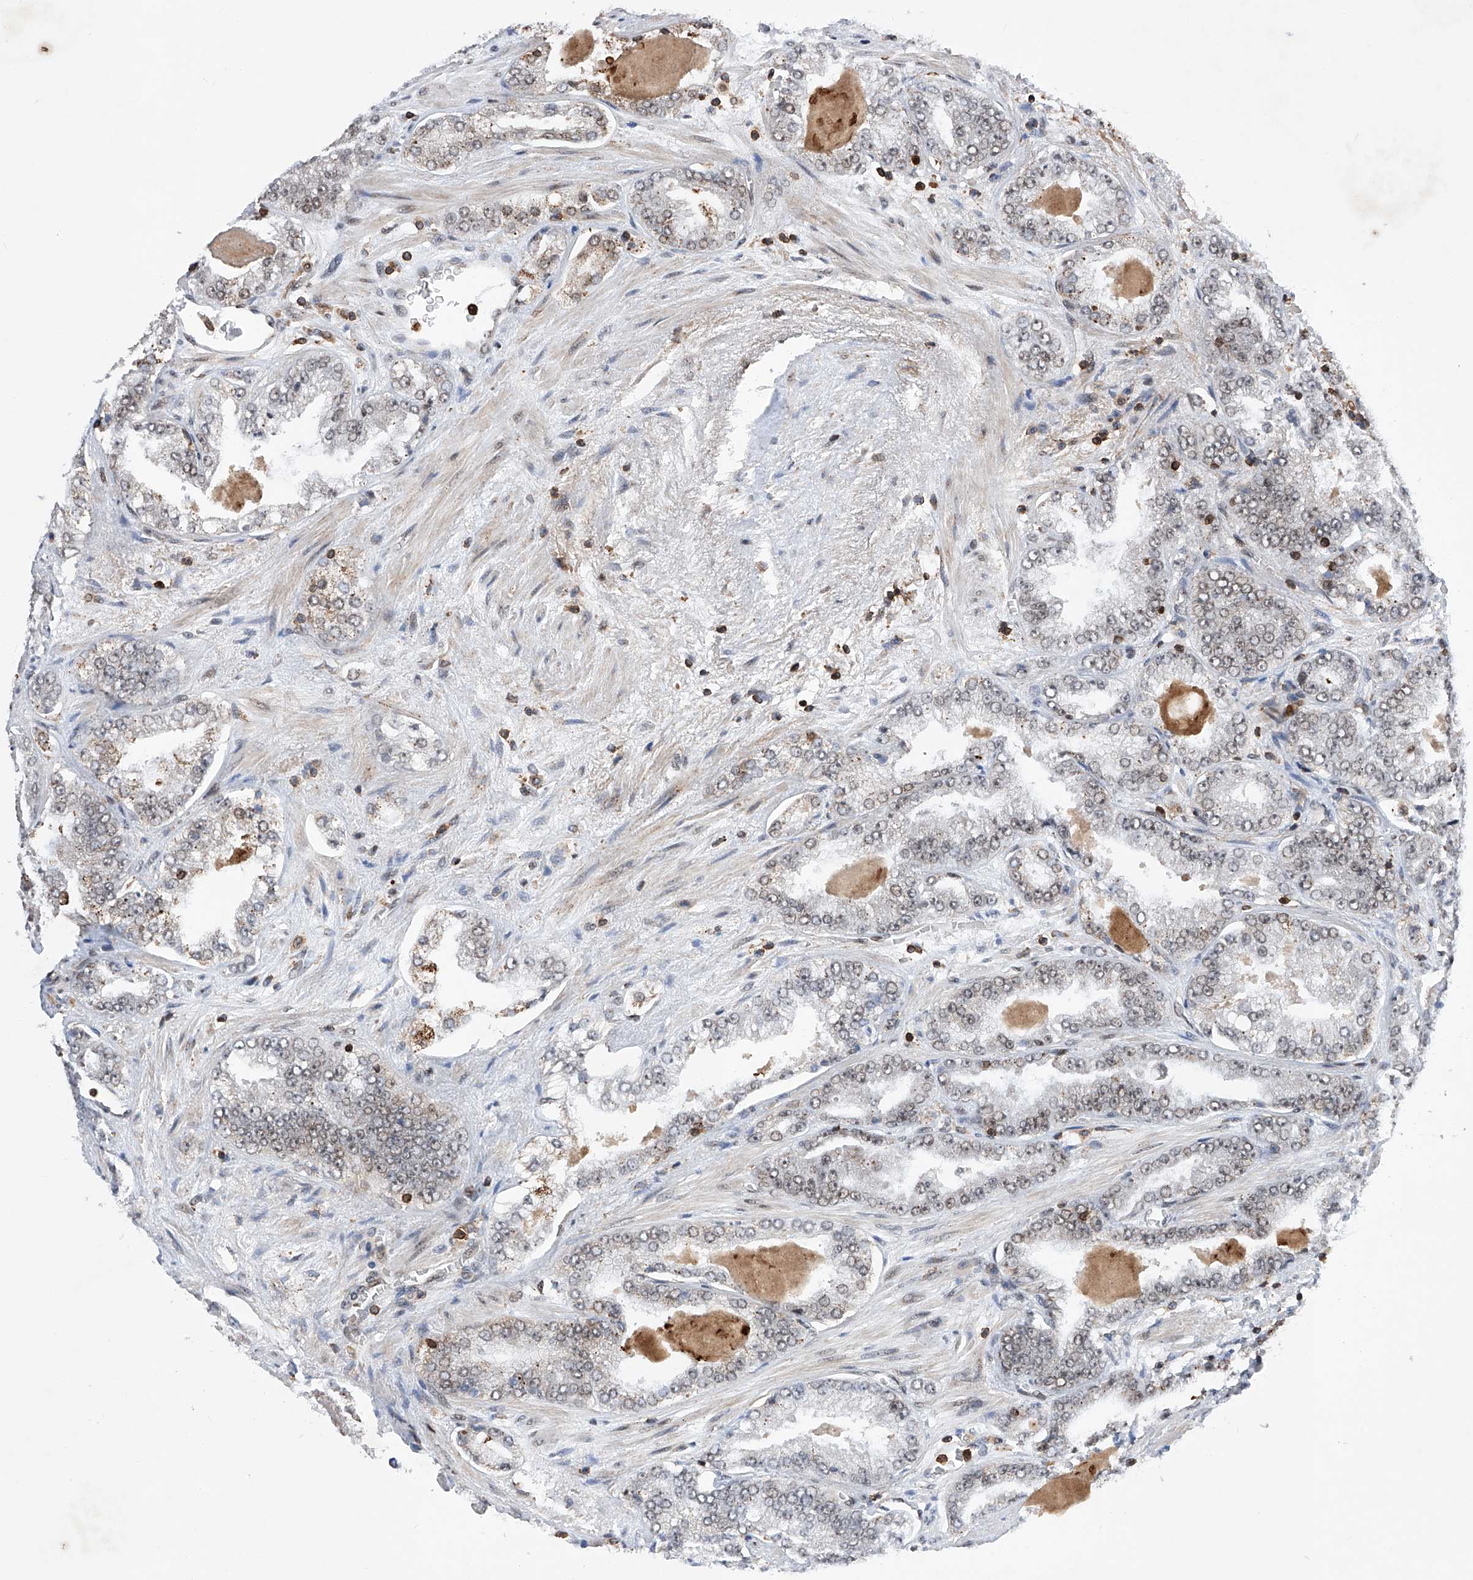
{"staining": {"intensity": "moderate", "quantity": "25%-75%", "location": "nuclear"}, "tissue": "prostate cancer", "cell_type": "Tumor cells", "image_type": "cancer", "snomed": [{"axis": "morphology", "description": "Adenocarcinoma, High grade"}, {"axis": "topography", "description": "Prostate"}], "caption": "Prostate cancer (adenocarcinoma (high-grade)) stained with DAB (3,3'-diaminobenzidine) IHC displays medium levels of moderate nuclear staining in about 25%-75% of tumor cells.", "gene": "ZNF280D", "patient": {"sex": "male", "age": 71}}